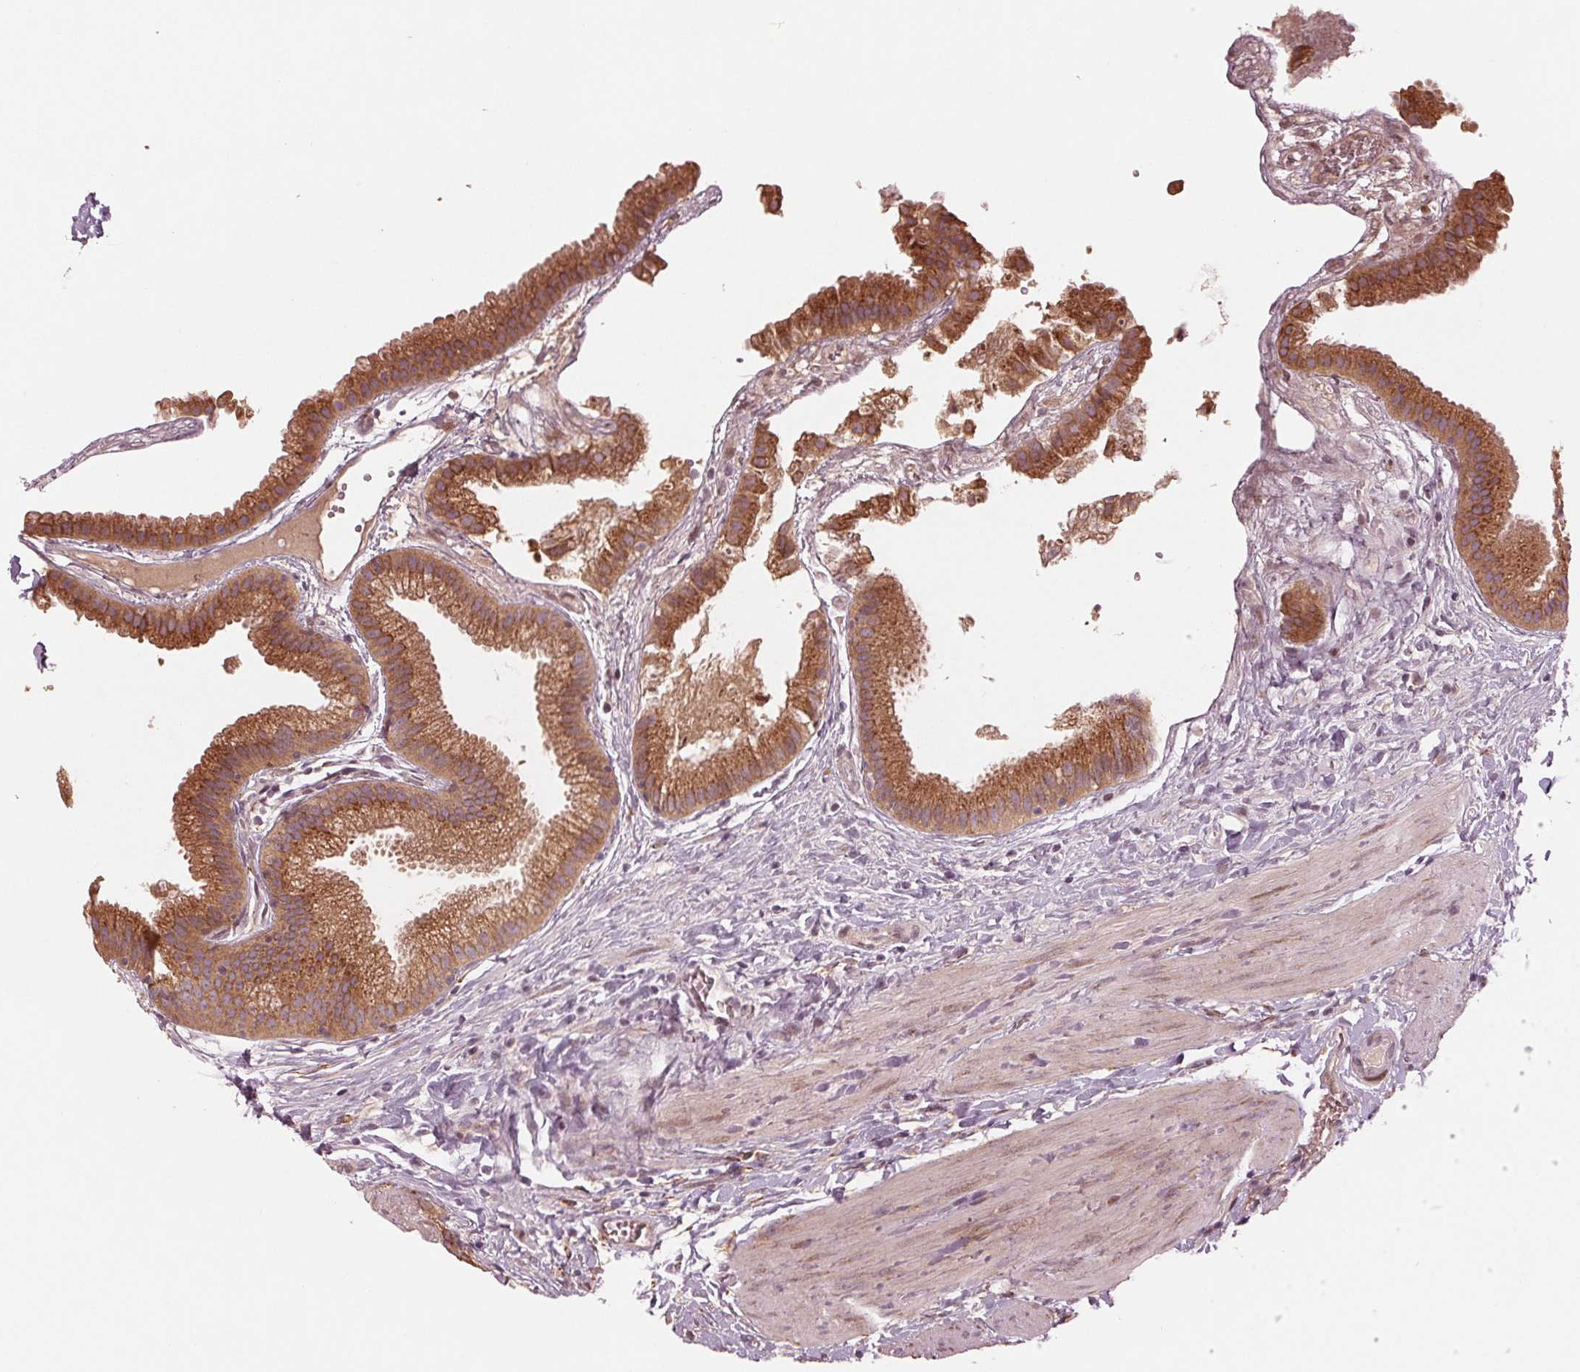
{"staining": {"intensity": "strong", "quantity": ">75%", "location": "cytoplasmic/membranous"}, "tissue": "gallbladder", "cell_type": "Glandular cells", "image_type": "normal", "snomed": [{"axis": "morphology", "description": "Normal tissue, NOS"}, {"axis": "topography", "description": "Gallbladder"}], "caption": "Immunohistochemical staining of unremarkable human gallbladder reveals high levels of strong cytoplasmic/membranous staining in approximately >75% of glandular cells. (Brightfield microscopy of DAB IHC at high magnification).", "gene": "CMIP", "patient": {"sex": "female", "age": 63}}